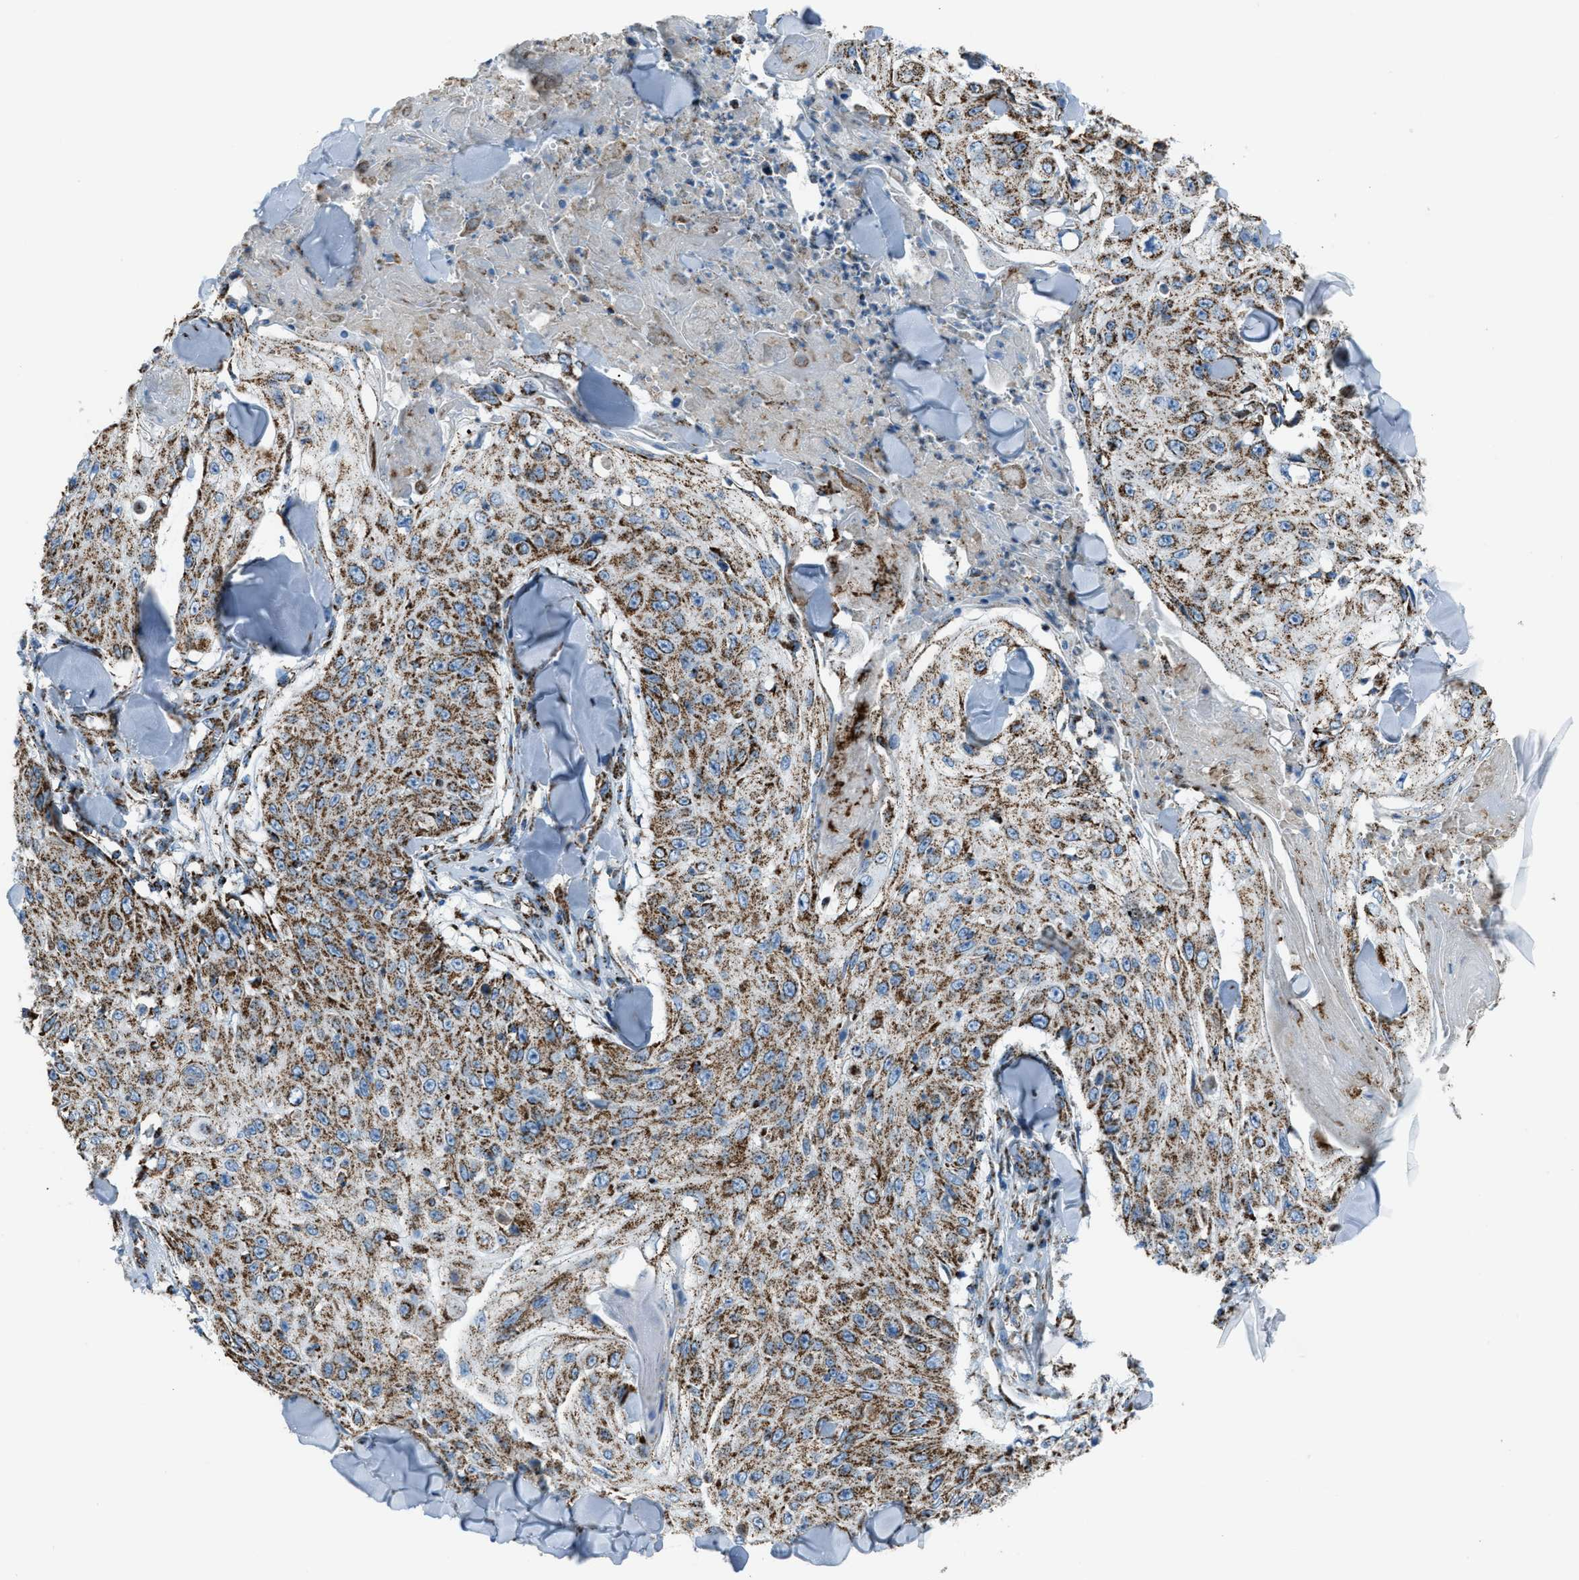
{"staining": {"intensity": "moderate", "quantity": ">75%", "location": "cytoplasmic/membranous"}, "tissue": "skin cancer", "cell_type": "Tumor cells", "image_type": "cancer", "snomed": [{"axis": "morphology", "description": "Squamous cell carcinoma, NOS"}, {"axis": "topography", "description": "Skin"}], "caption": "Immunohistochemical staining of skin cancer displays medium levels of moderate cytoplasmic/membranous protein expression in approximately >75% of tumor cells. Using DAB (brown) and hematoxylin (blue) stains, captured at high magnification using brightfield microscopy.", "gene": "MDH2", "patient": {"sex": "male", "age": 86}}